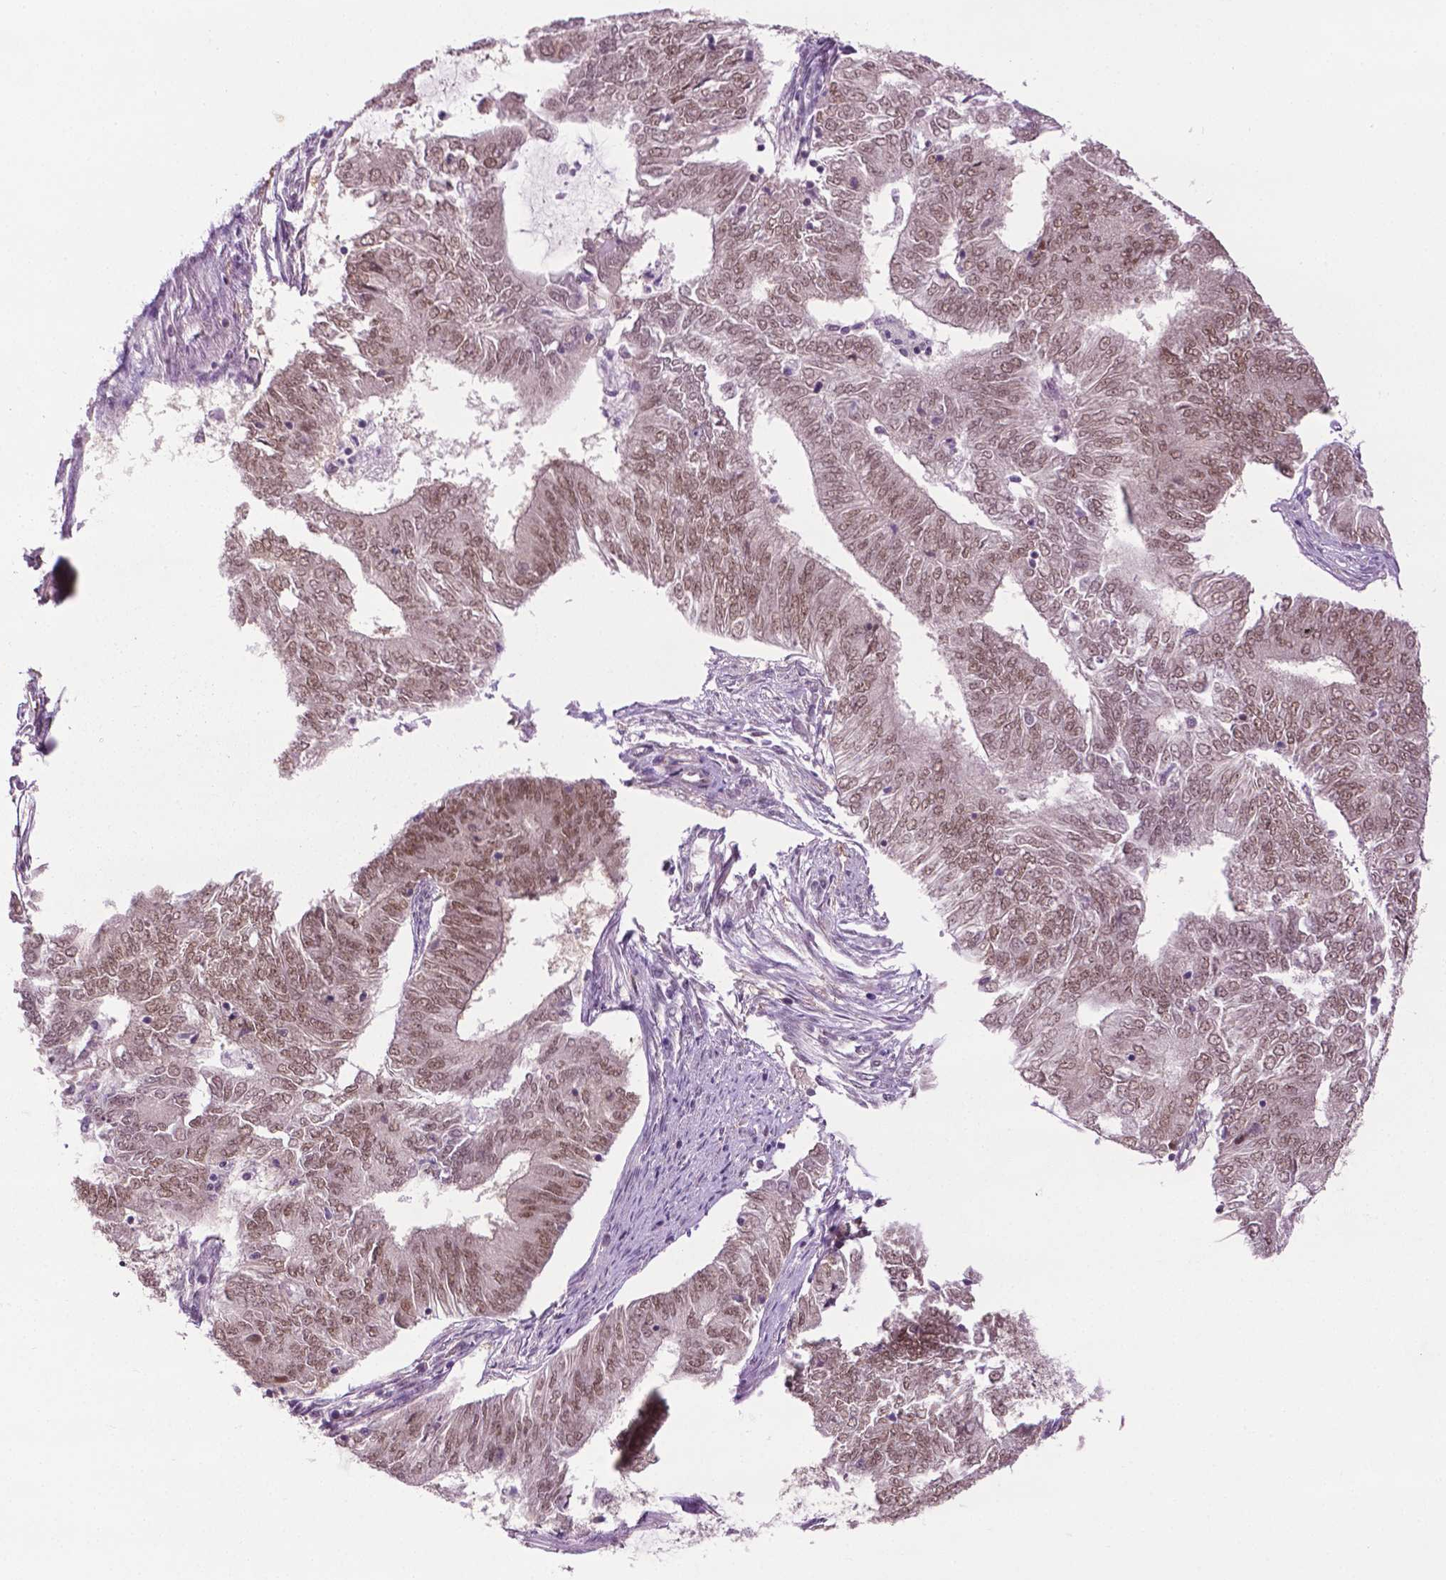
{"staining": {"intensity": "moderate", "quantity": ">75%", "location": "cytoplasmic/membranous,nuclear"}, "tissue": "endometrial cancer", "cell_type": "Tumor cells", "image_type": "cancer", "snomed": [{"axis": "morphology", "description": "Adenocarcinoma, NOS"}, {"axis": "topography", "description": "Endometrium"}], "caption": "IHC staining of adenocarcinoma (endometrial), which exhibits medium levels of moderate cytoplasmic/membranous and nuclear staining in approximately >75% of tumor cells indicating moderate cytoplasmic/membranous and nuclear protein staining. The staining was performed using DAB (3,3'-diaminobenzidine) (brown) for protein detection and nuclei were counterstained in hematoxylin (blue).", "gene": "UBQLN4", "patient": {"sex": "female", "age": 62}}